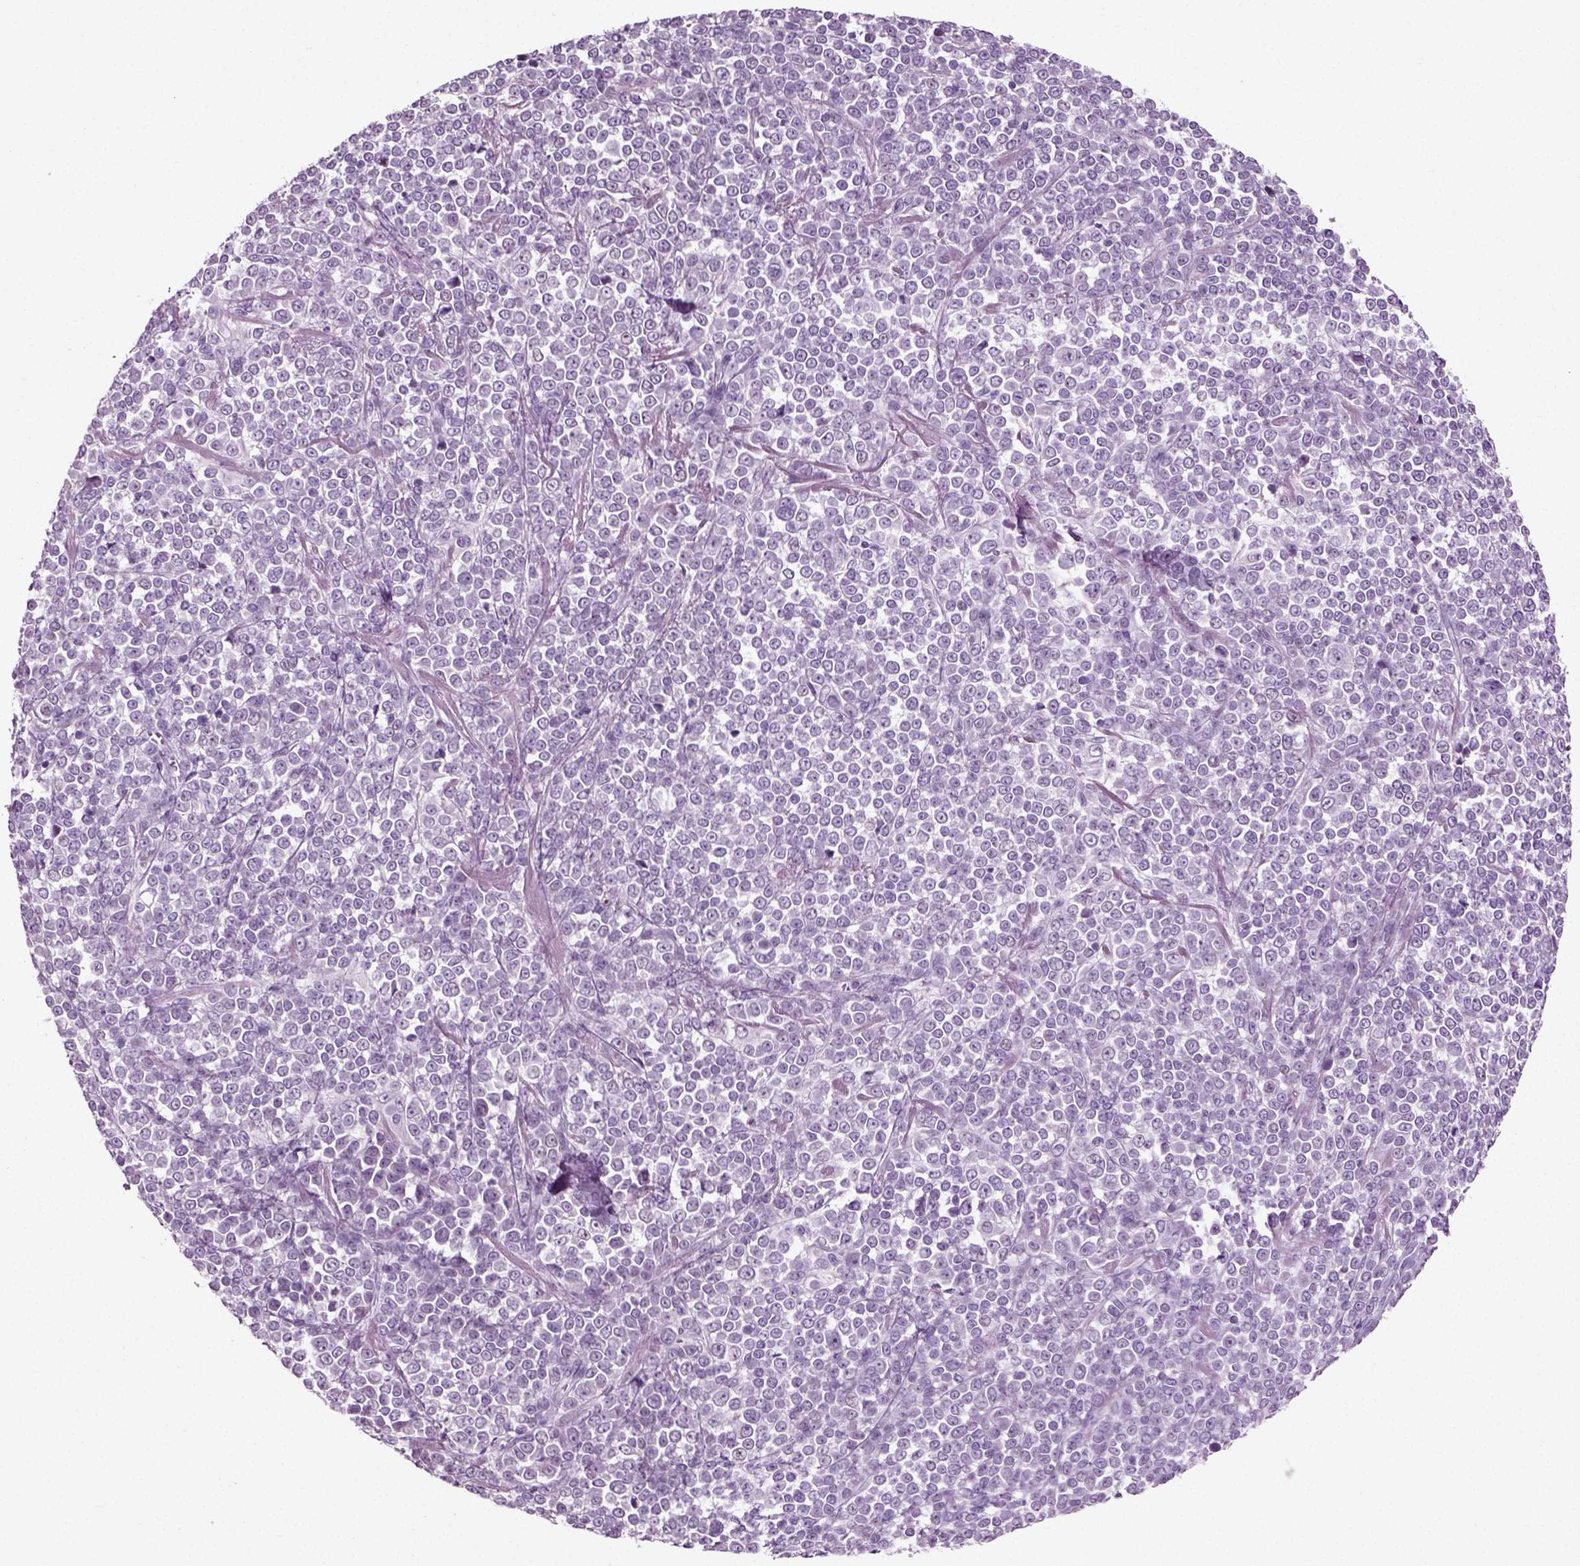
{"staining": {"intensity": "negative", "quantity": "none", "location": "none"}, "tissue": "melanoma", "cell_type": "Tumor cells", "image_type": "cancer", "snomed": [{"axis": "morphology", "description": "Malignant melanoma, NOS"}, {"axis": "topography", "description": "Skin"}], "caption": "Histopathology image shows no significant protein staining in tumor cells of malignant melanoma.", "gene": "SLC26A8", "patient": {"sex": "female", "age": 95}}